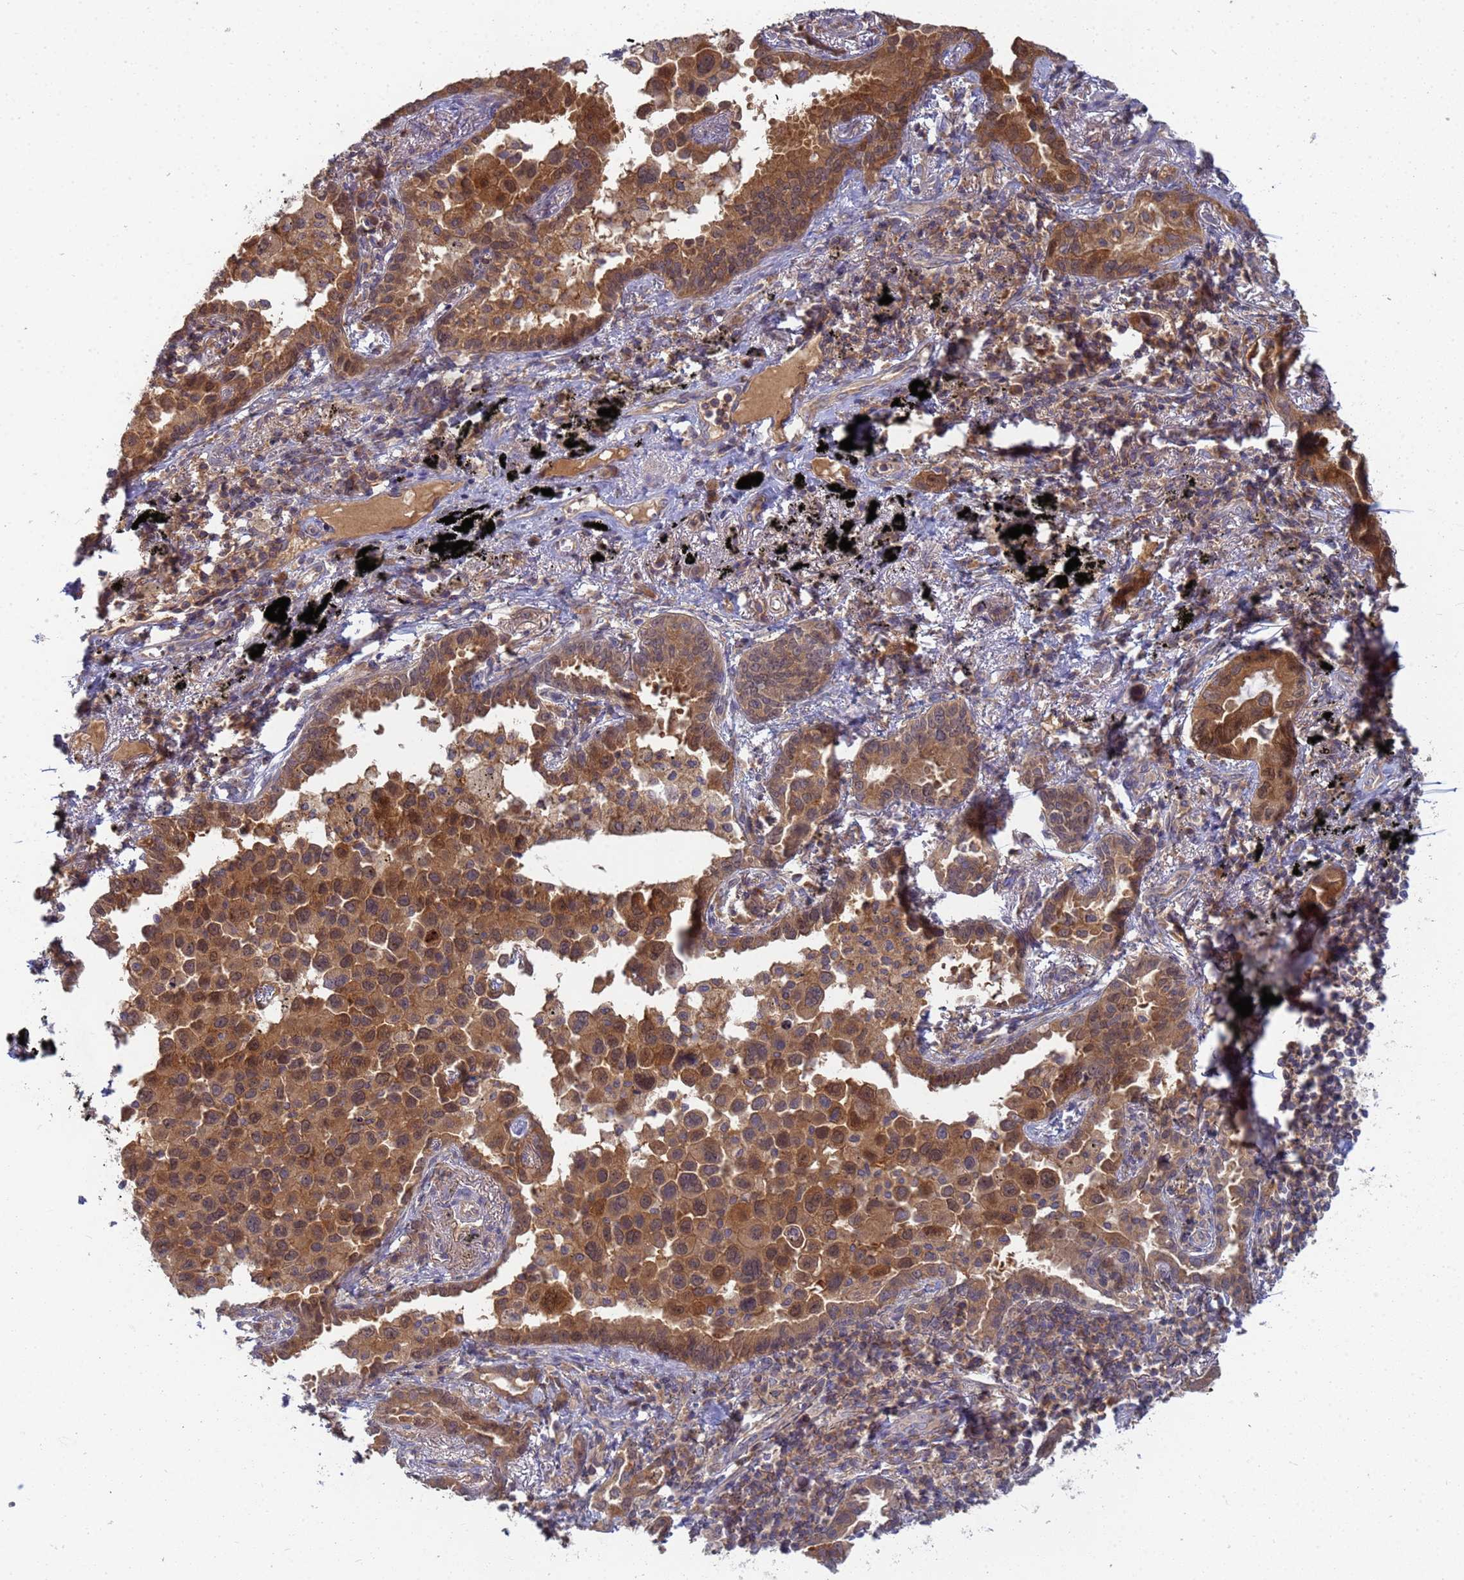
{"staining": {"intensity": "moderate", "quantity": ">75%", "location": "cytoplasmic/membranous,nuclear"}, "tissue": "lung cancer", "cell_type": "Tumor cells", "image_type": "cancer", "snomed": [{"axis": "morphology", "description": "Adenocarcinoma, NOS"}, {"axis": "topography", "description": "Lung"}], "caption": "Human lung cancer (adenocarcinoma) stained for a protein (brown) reveals moderate cytoplasmic/membranous and nuclear positive expression in about >75% of tumor cells.", "gene": "SHARPIN", "patient": {"sex": "male", "age": 67}}